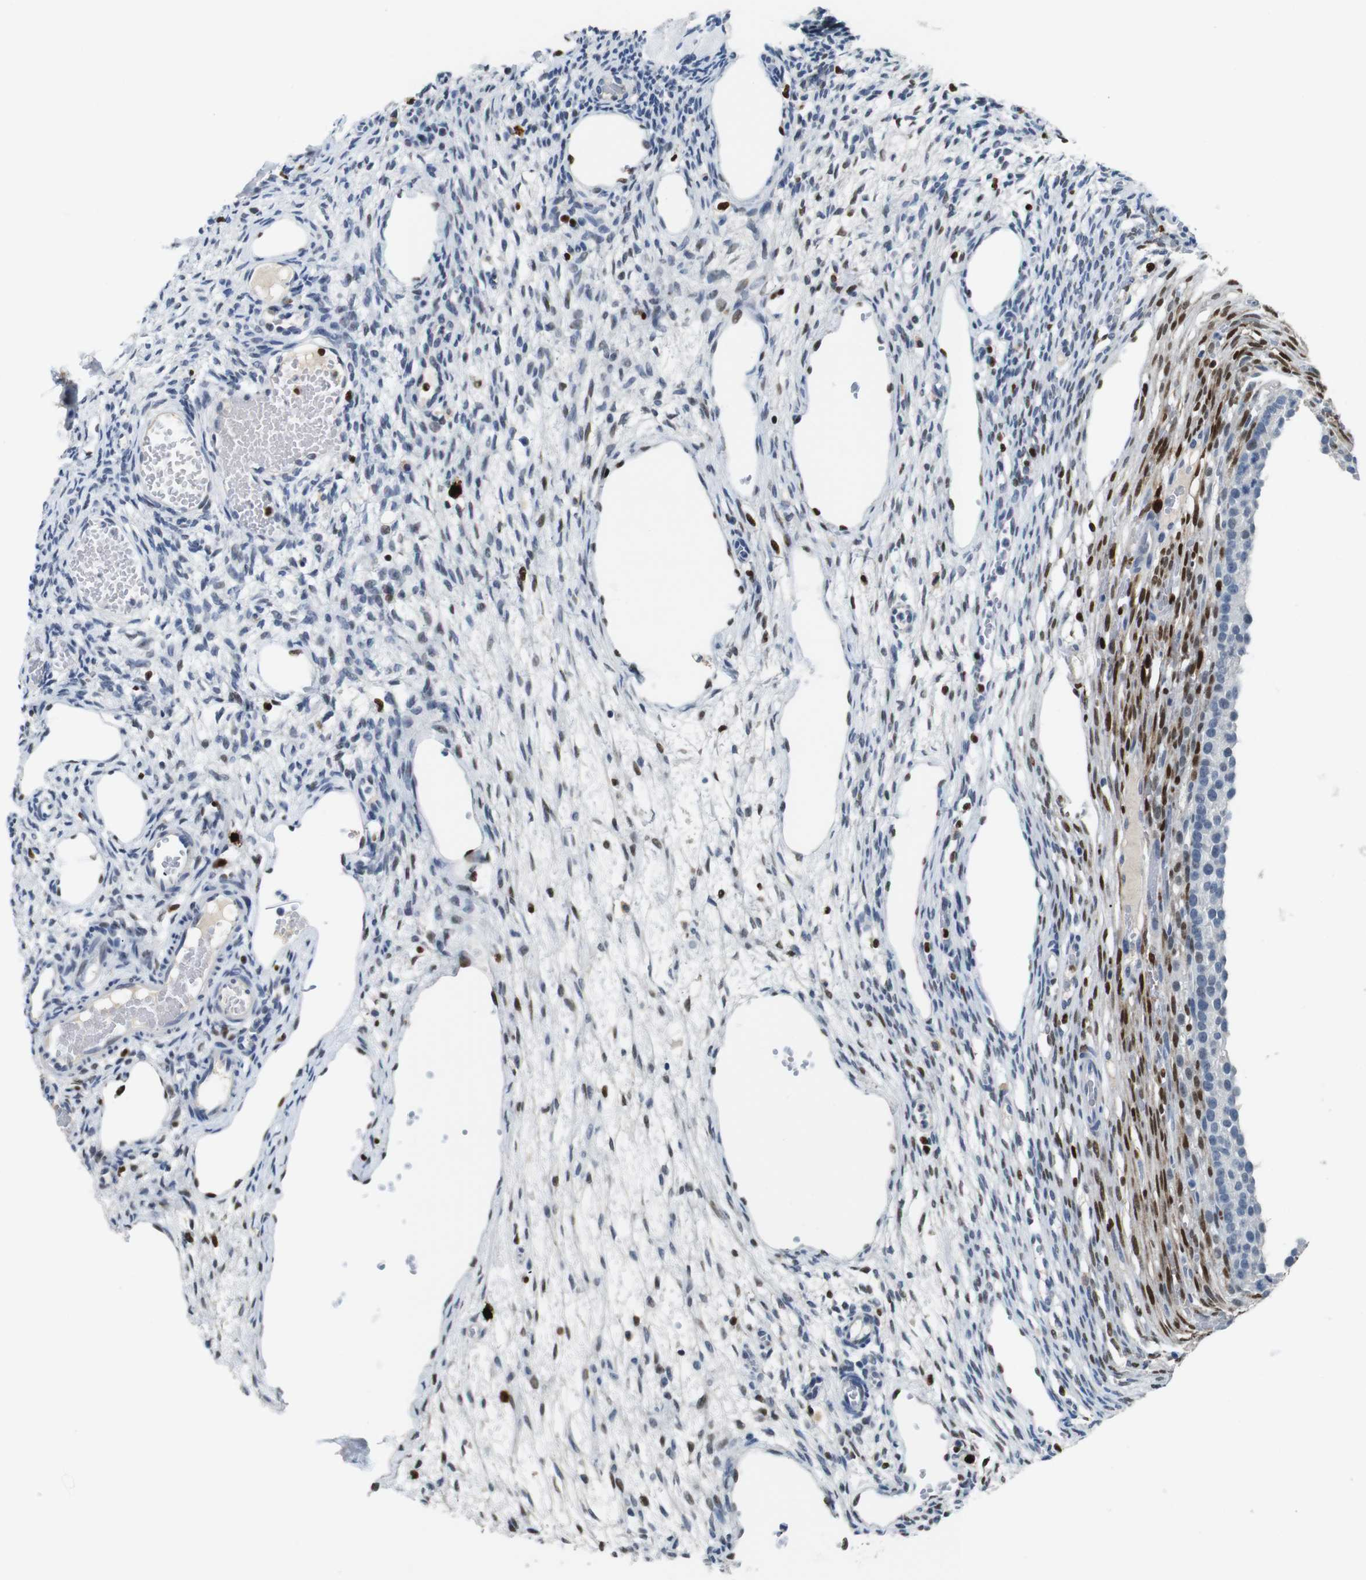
{"staining": {"intensity": "negative", "quantity": "none", "location": "none"}, "tissue": "ovary", "cell_type": "Ovarian stroma cells", "image_type": "normal", "snomed": [{"axis": "morphology", "description": "Normal tissue, NOS"}, {"axis": "topography", "description": "Ovary"}], "caption": "Immunohistochemical staining of benign ovary displays no significant staining in ovarian stroma cells.", "gene": "IRF8", "patient": {"sex": "female", "age": 33}}